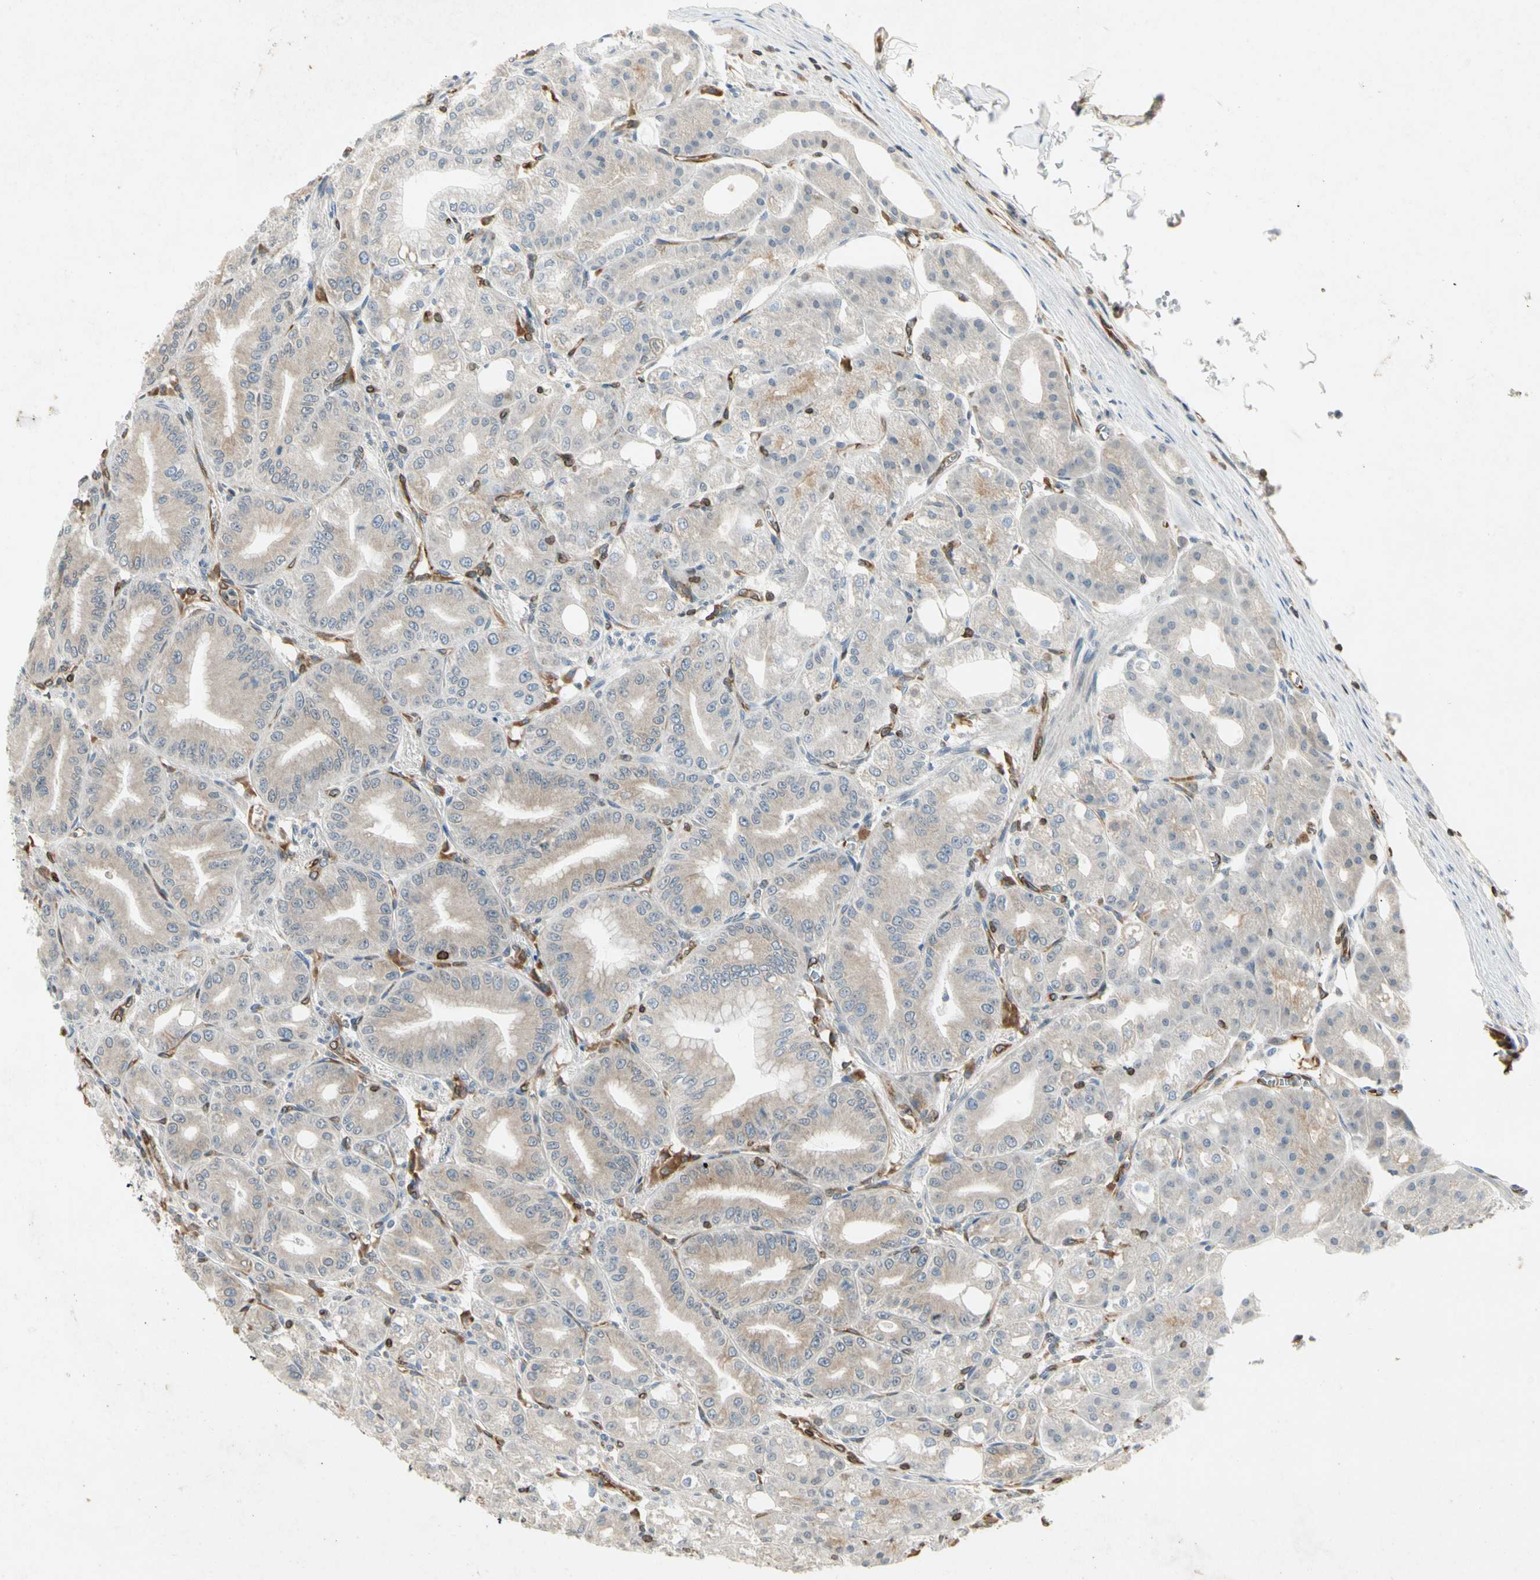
{"staining": {"intensity": "strong", "quantity": ">75%", "location": "cytoplasmic/membranous"}, "tissue": "stomach", "cell_type": "Glandular cells", "image_type": "normal", "snomed": [{"axis": "morphology", "description": "Normal tissue, NOS"}, {"axis": "topography", "description": "Stomach, lower"}], "caption": "Stomach stained with immunohistochemistry shows strong cytoplasmic/membranous staining in about >75% of glandular cells. The protein of interest is stained brown, and the nuclei are stained in blue (DAB IHC with brightfield microscopy, high magnification).", "gene": "TAPBP", "patient": {"sex": "male", "age": 71}}